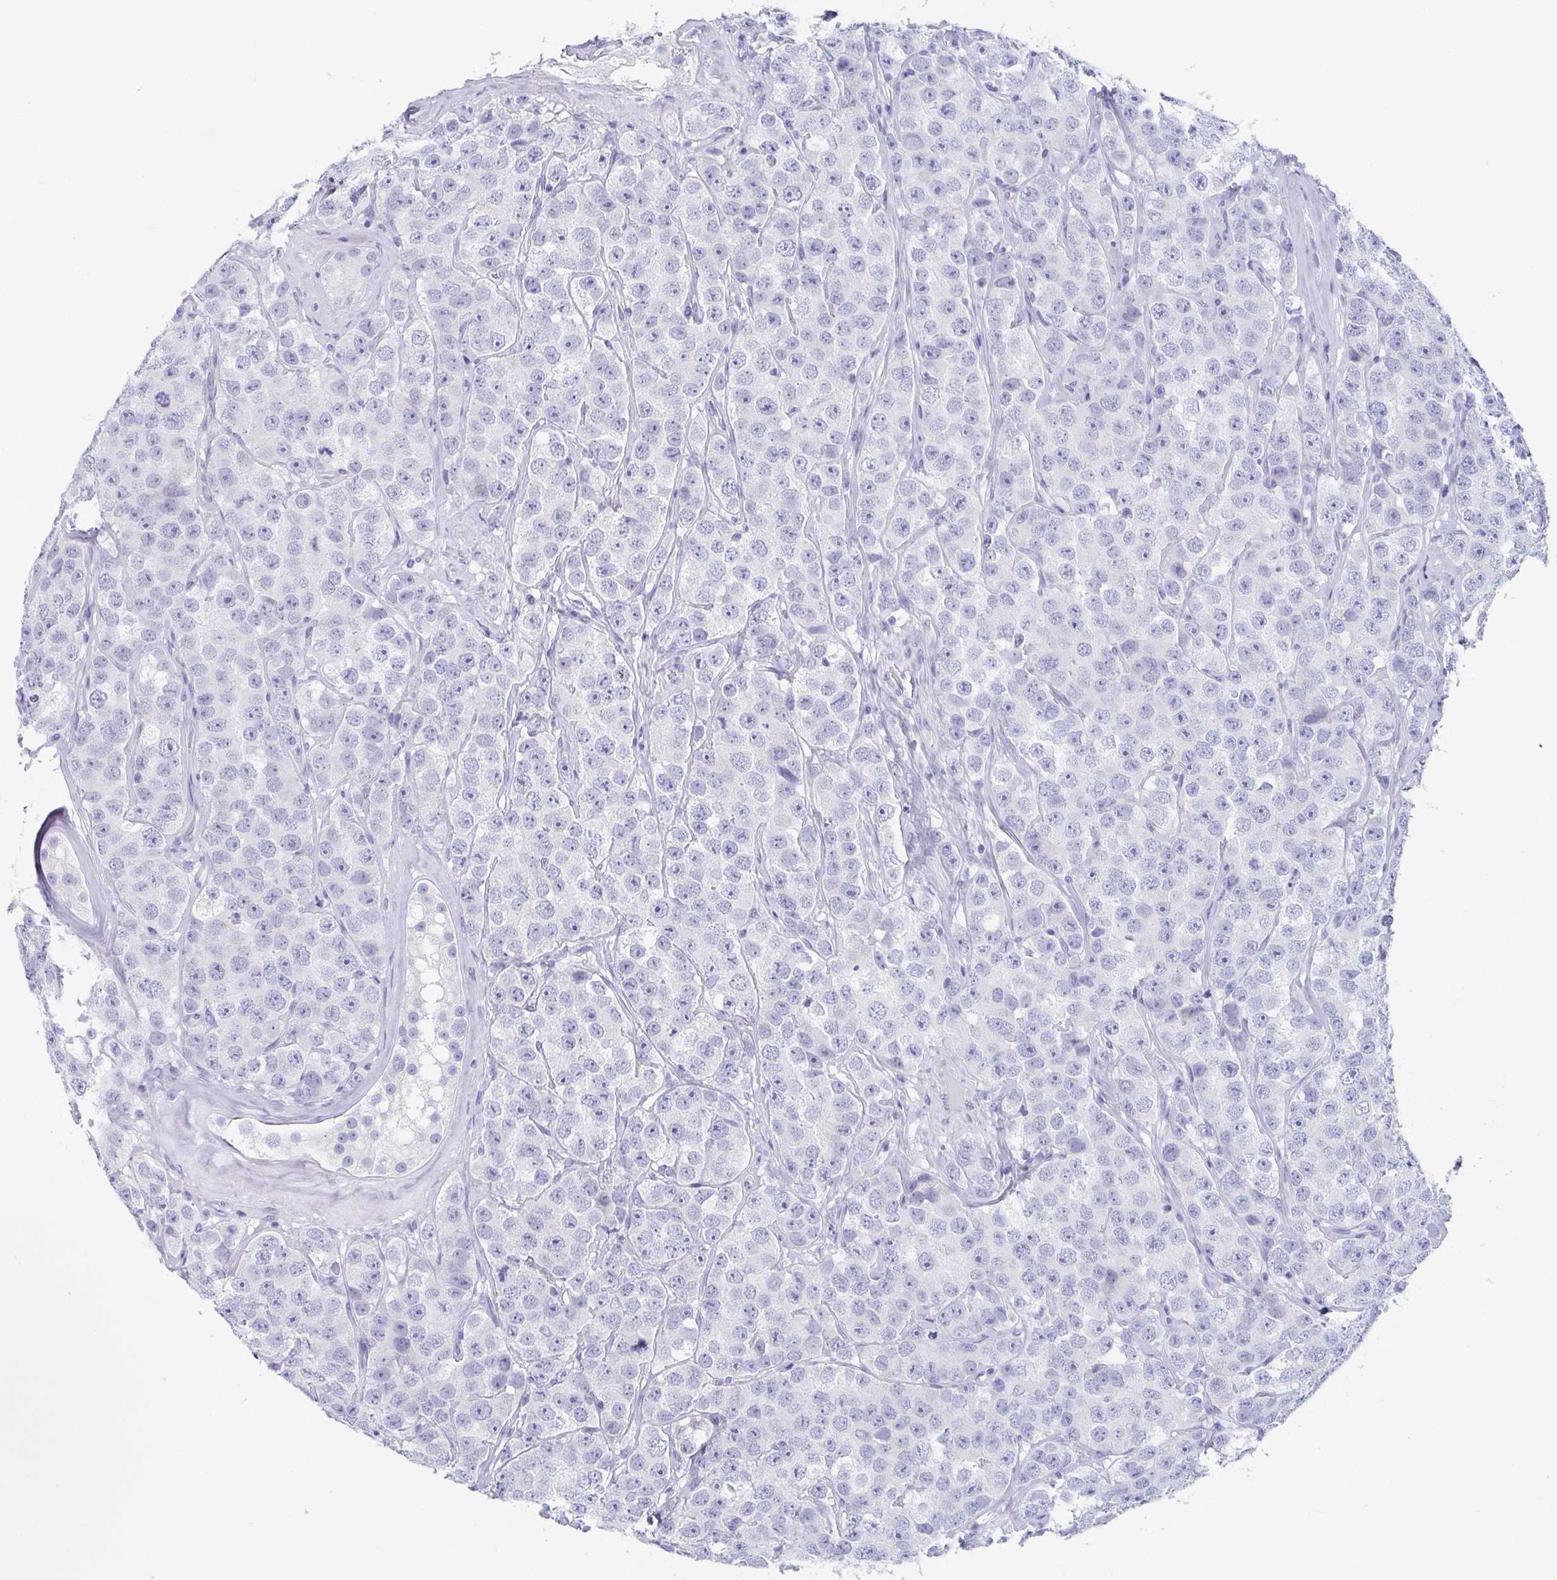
{"staining": {"intensity": "negative", "quantity": "none", "location": "none"}, "tissue": "testis cancer", "cell_type": "Tumor cells", "image_type": "cancer", "snomed": [{"axis": "morphology", "description": "Seminoma, NOS"}, {"axis": "topography", "description": "Testis"}], "caption": "Tumor cells are negative for brown protein staining in testis seminoma.", "gene": "ZPBP", "patient": {"sex": "male", "age": 28}}